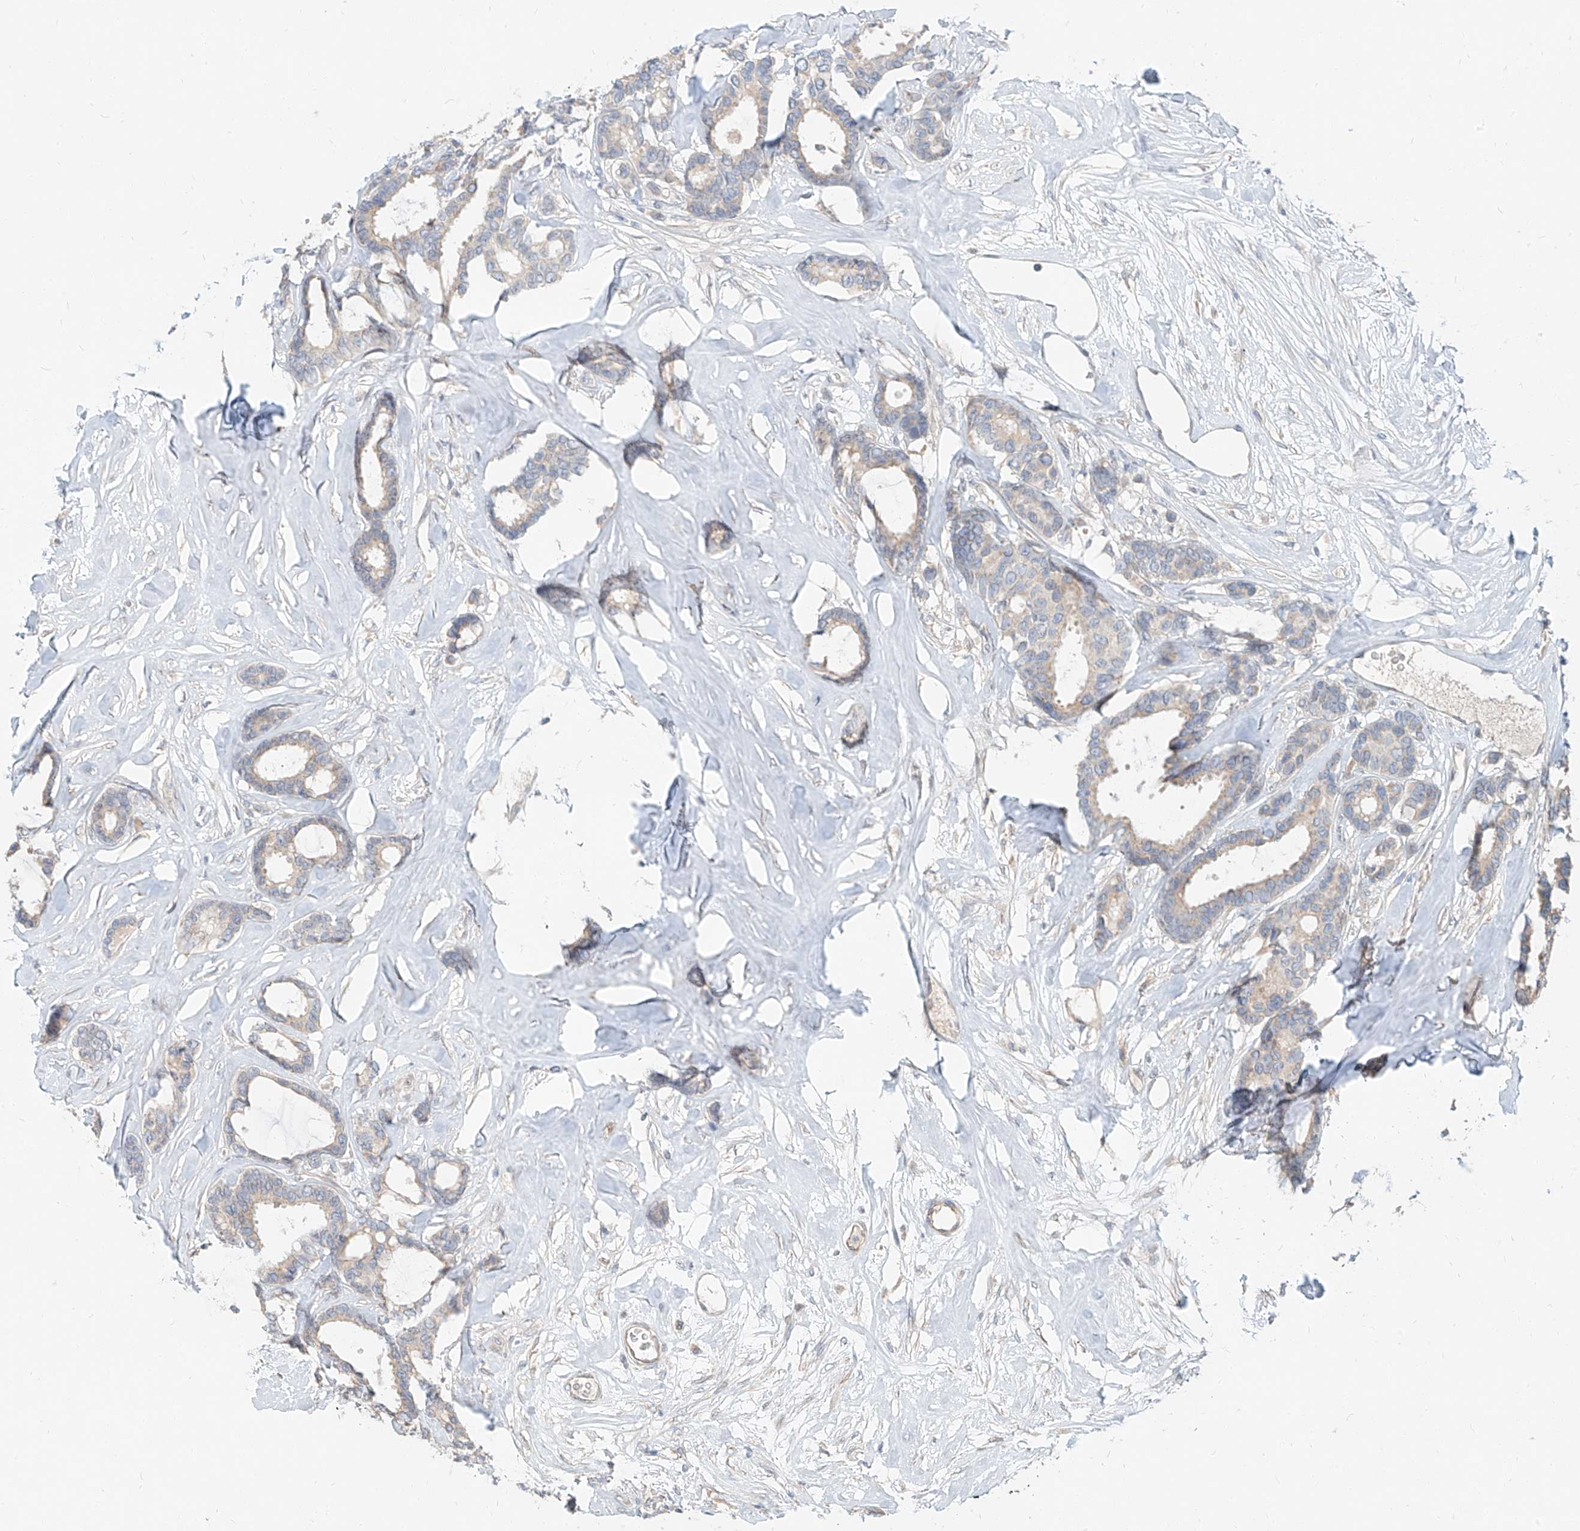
{"staining": {"intensity": "weak", "quantity": "<25%", "location": "cytoplasmic/membranous"}, "tissue": "breast cancer", "cell_type": "Tumor cells", "image_type": "cancer", "snomed": [{"axis": "morphology", "description": "Duct carcinoma"}, {"axis": "topography", "description": "Breast"}], "caption": "Tumor cells are negative for protein expression in human infiltrating ductal carcinoma (breast).", "gene": "STX19", "patient": {"sex": "female", "age": 87}}